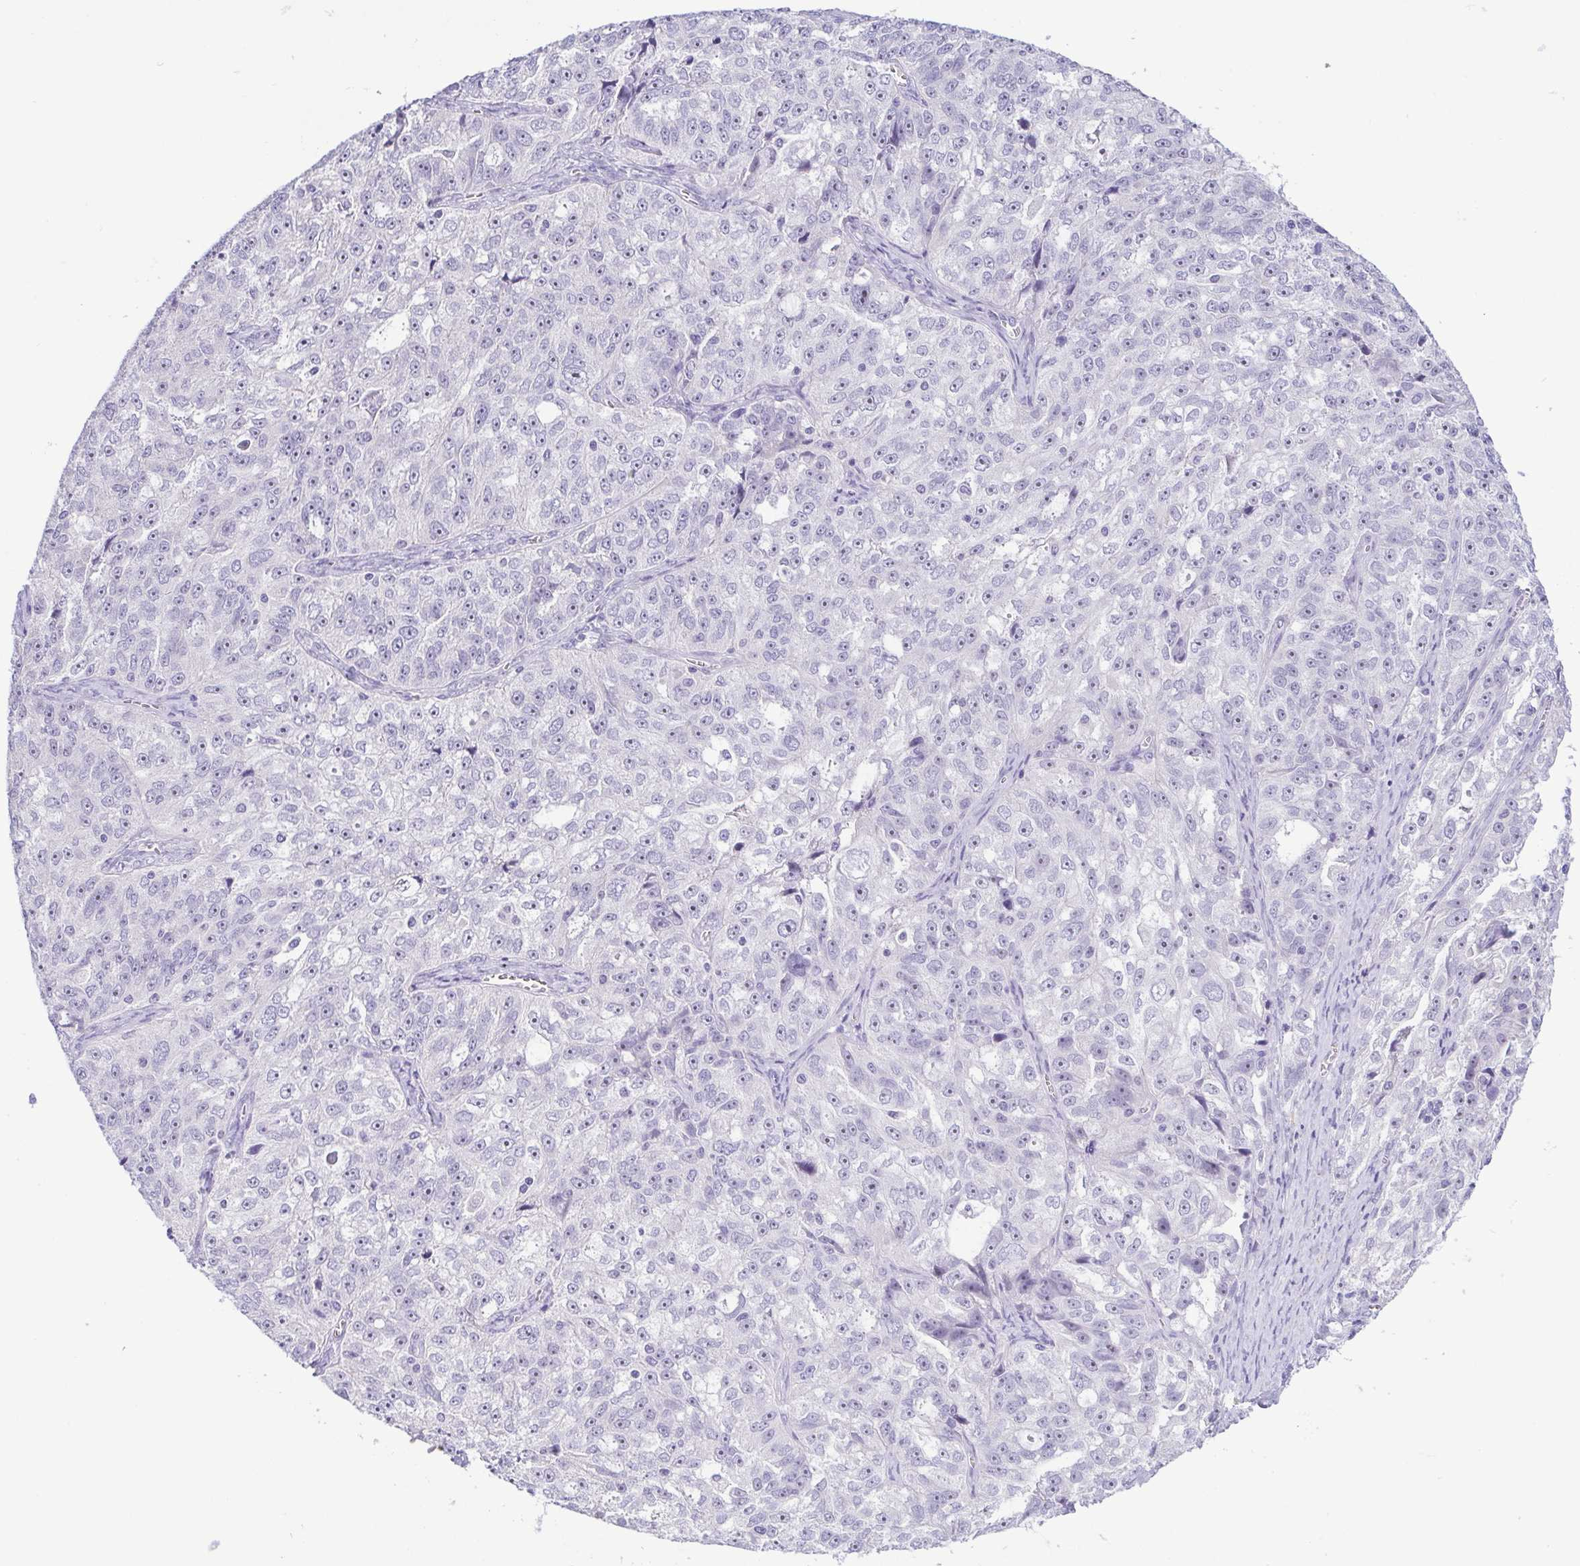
{"staining": {"intensity": "weak", "quantity": "<25%", "location": "nuclear"}, "tissue": "ovarian cancer", "cell_type": "Tumor cells", "image_type": "cancer", "snomed": [{"axis": "morphology", "description": "Cystadenocarcinoma, serous, NOS"}, {"axis": "topography", "description": "Ovary"}], "caption": "This is an immunohistochemistry (IHC) micrograph of human ovarian serous cystadenocarcinoma. There is no positivity in tumor cells.", "gene": "MYL7", "patient": {"sex": "female", "age": 51}}